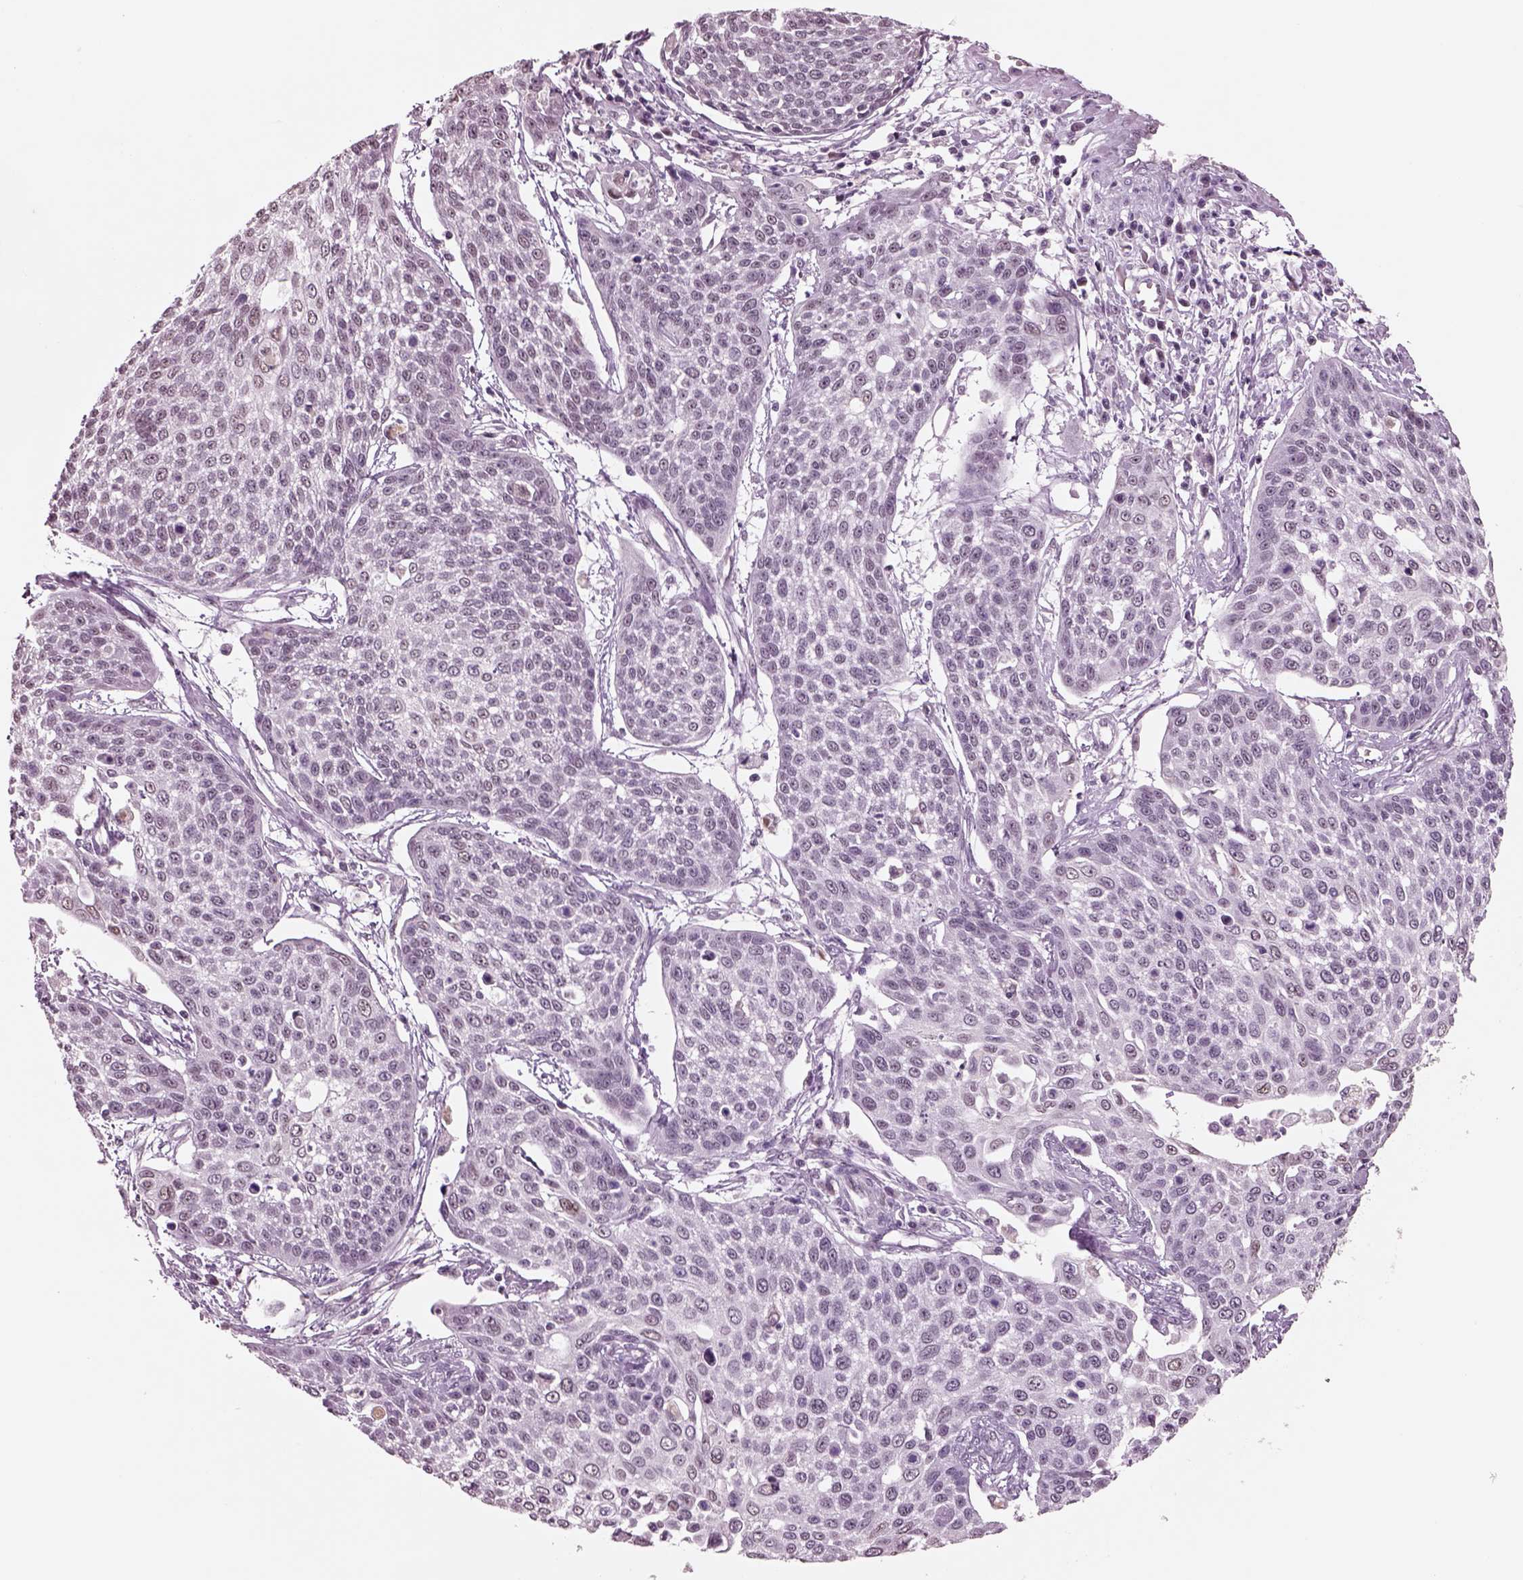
{"staining": {"intensity": "negative", "quantity": "none", "location": "none"}, "tissue": "cervical cancer", "cell_type": "Tumor cells", "image_type": "cancer", "snomed": [{"axis": "morphology", "description": "Squamous cell carcinoma, NOS"}, {"axis": "topography", "description": "Cervix"}], "caption": "Tumor cells show no significant protein expression in cervical cancer.", "gene": "SEPHS1", "patient": {"sex": "female", "age": 34}}